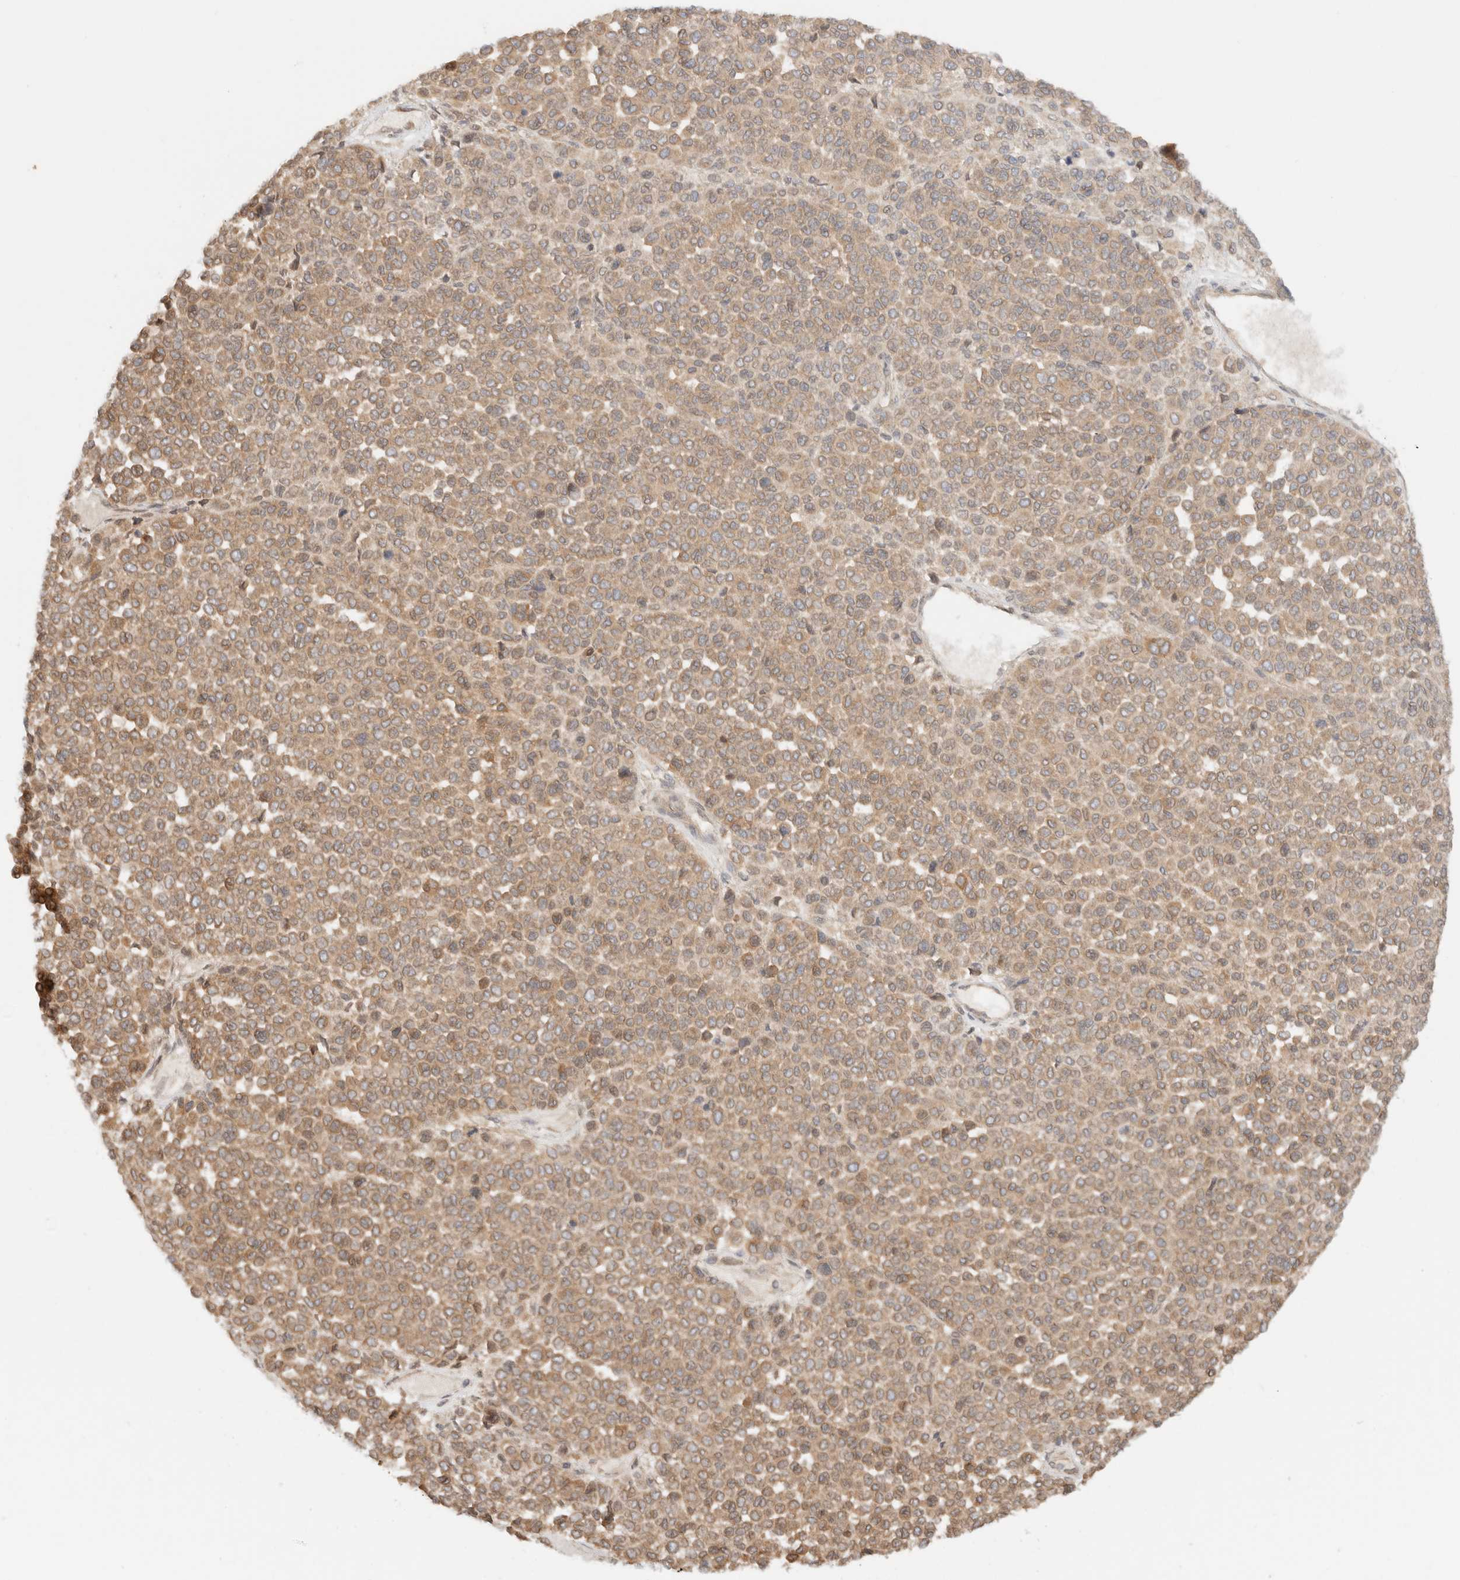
{"staining": {"intensity": "weak", "quantity": ">75%", "location": "cytoplasmic/membranous"}, "tissue": "melanoma", "cell_type": "Tumor cells", "image_type": "cancer", "snomed": [{"axis": "morphology", "description": "Malignant melanoma, Metastatic site"}, {"axis": "topography", "description": "Pancreas"}], "caption": "A low amount of weak cytoplasmic/membranous staining is identified in approximately >75% of tumor cells in malignant melanoma (metastatic site) tissue.", "gene": "ARFGEF2", "patient": {"sex": "female", "age": 30}}